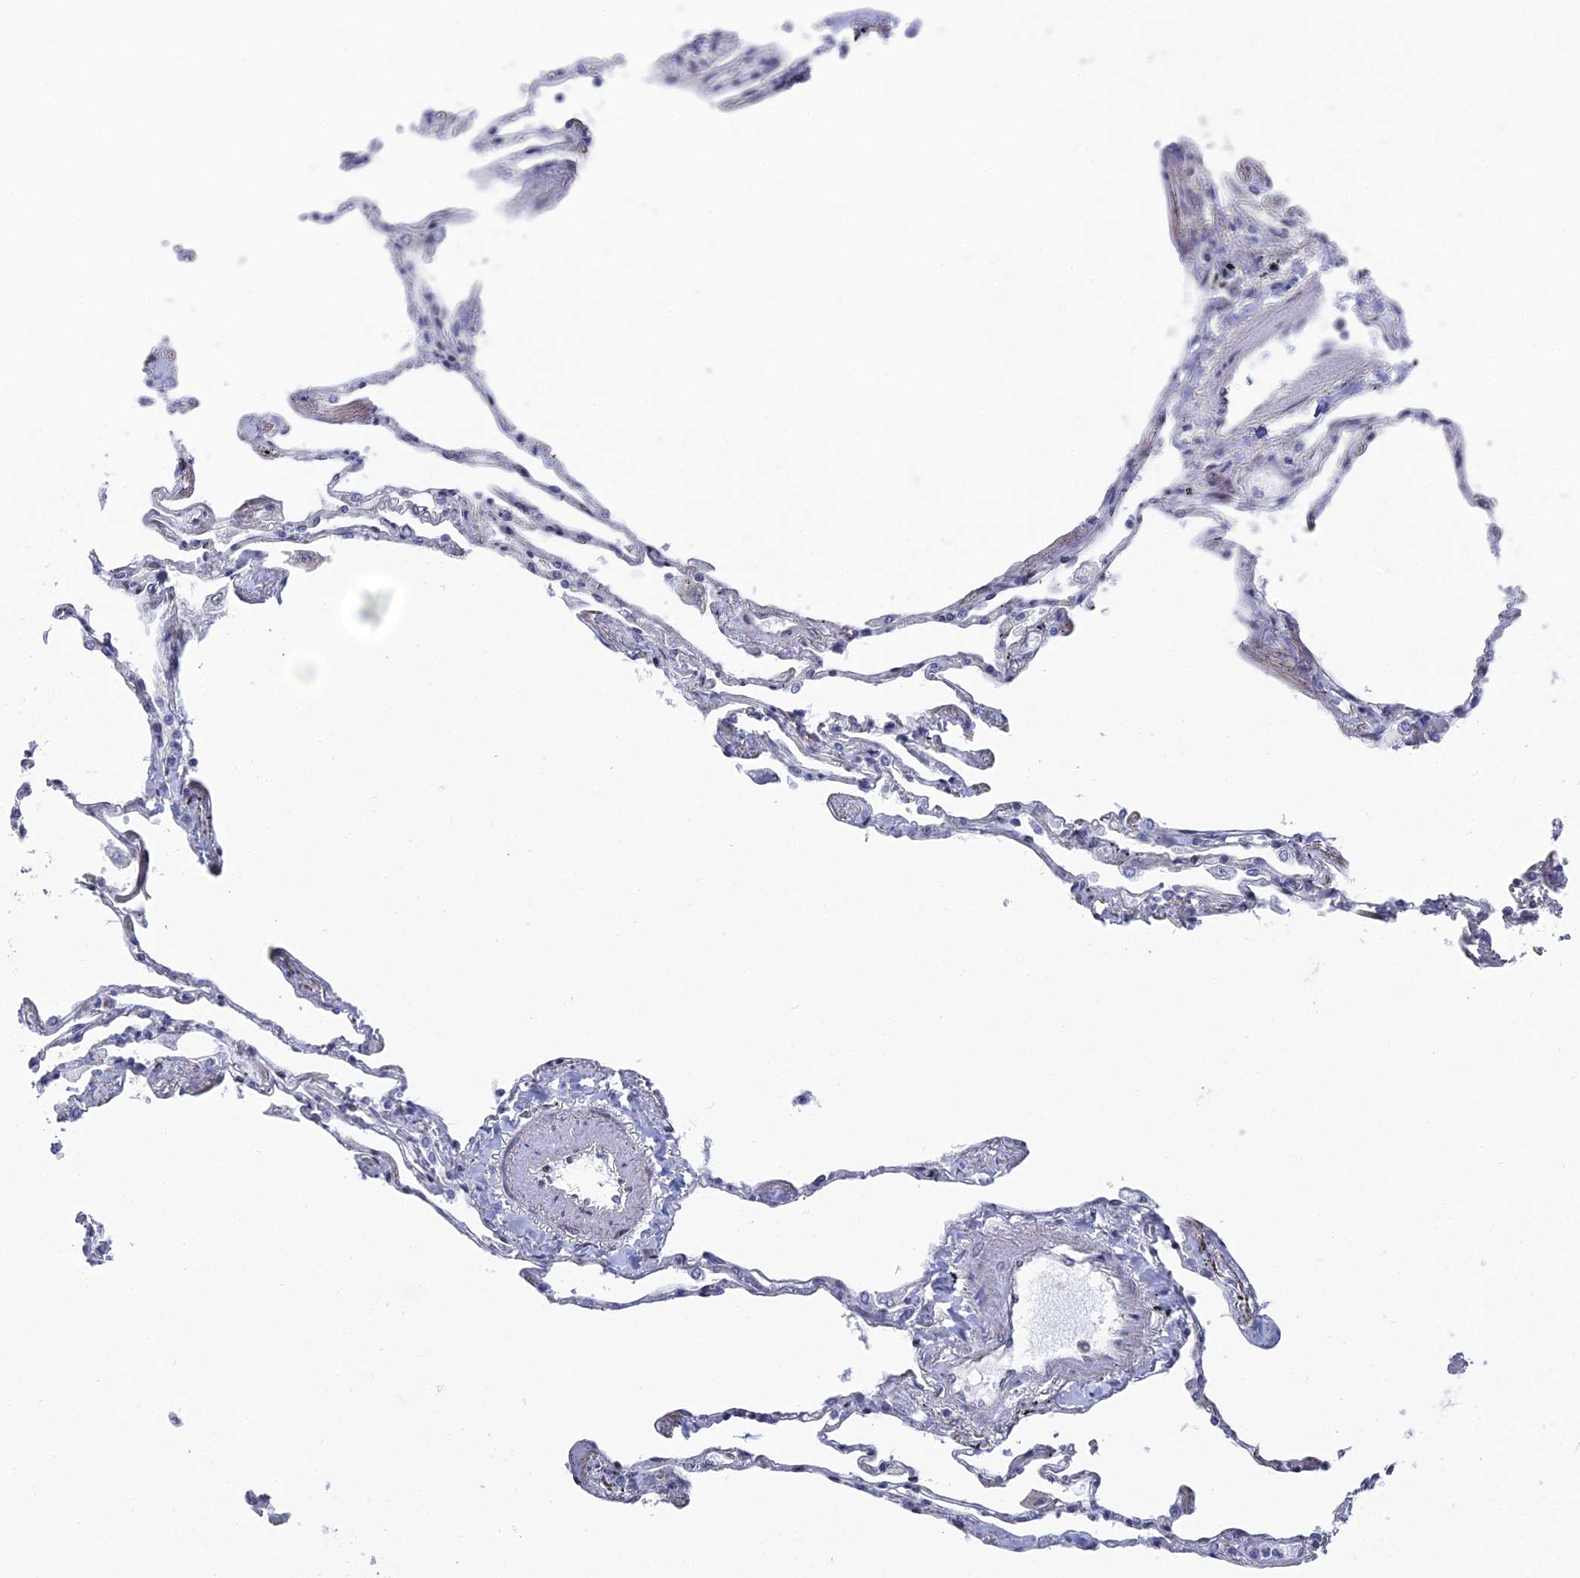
{"staining": {"intensity": "weak", "quantity": "<25%", "location": "cytoplasmic/membranous,nuclear"}, "tissue": "lung", "cell_type": "Alveolar cells", "image_type": "normal", "snomed": [{"axis": "morphology", "description": "Normal tissue, NOS"}, {"axis": "topography", "description": "Lung"}], "caption": "IHC of normal lung demonstrates no positivity in alveolar cells.", "gene": "FHIP2A", "patient": {"sex": "female", "age": 67}}